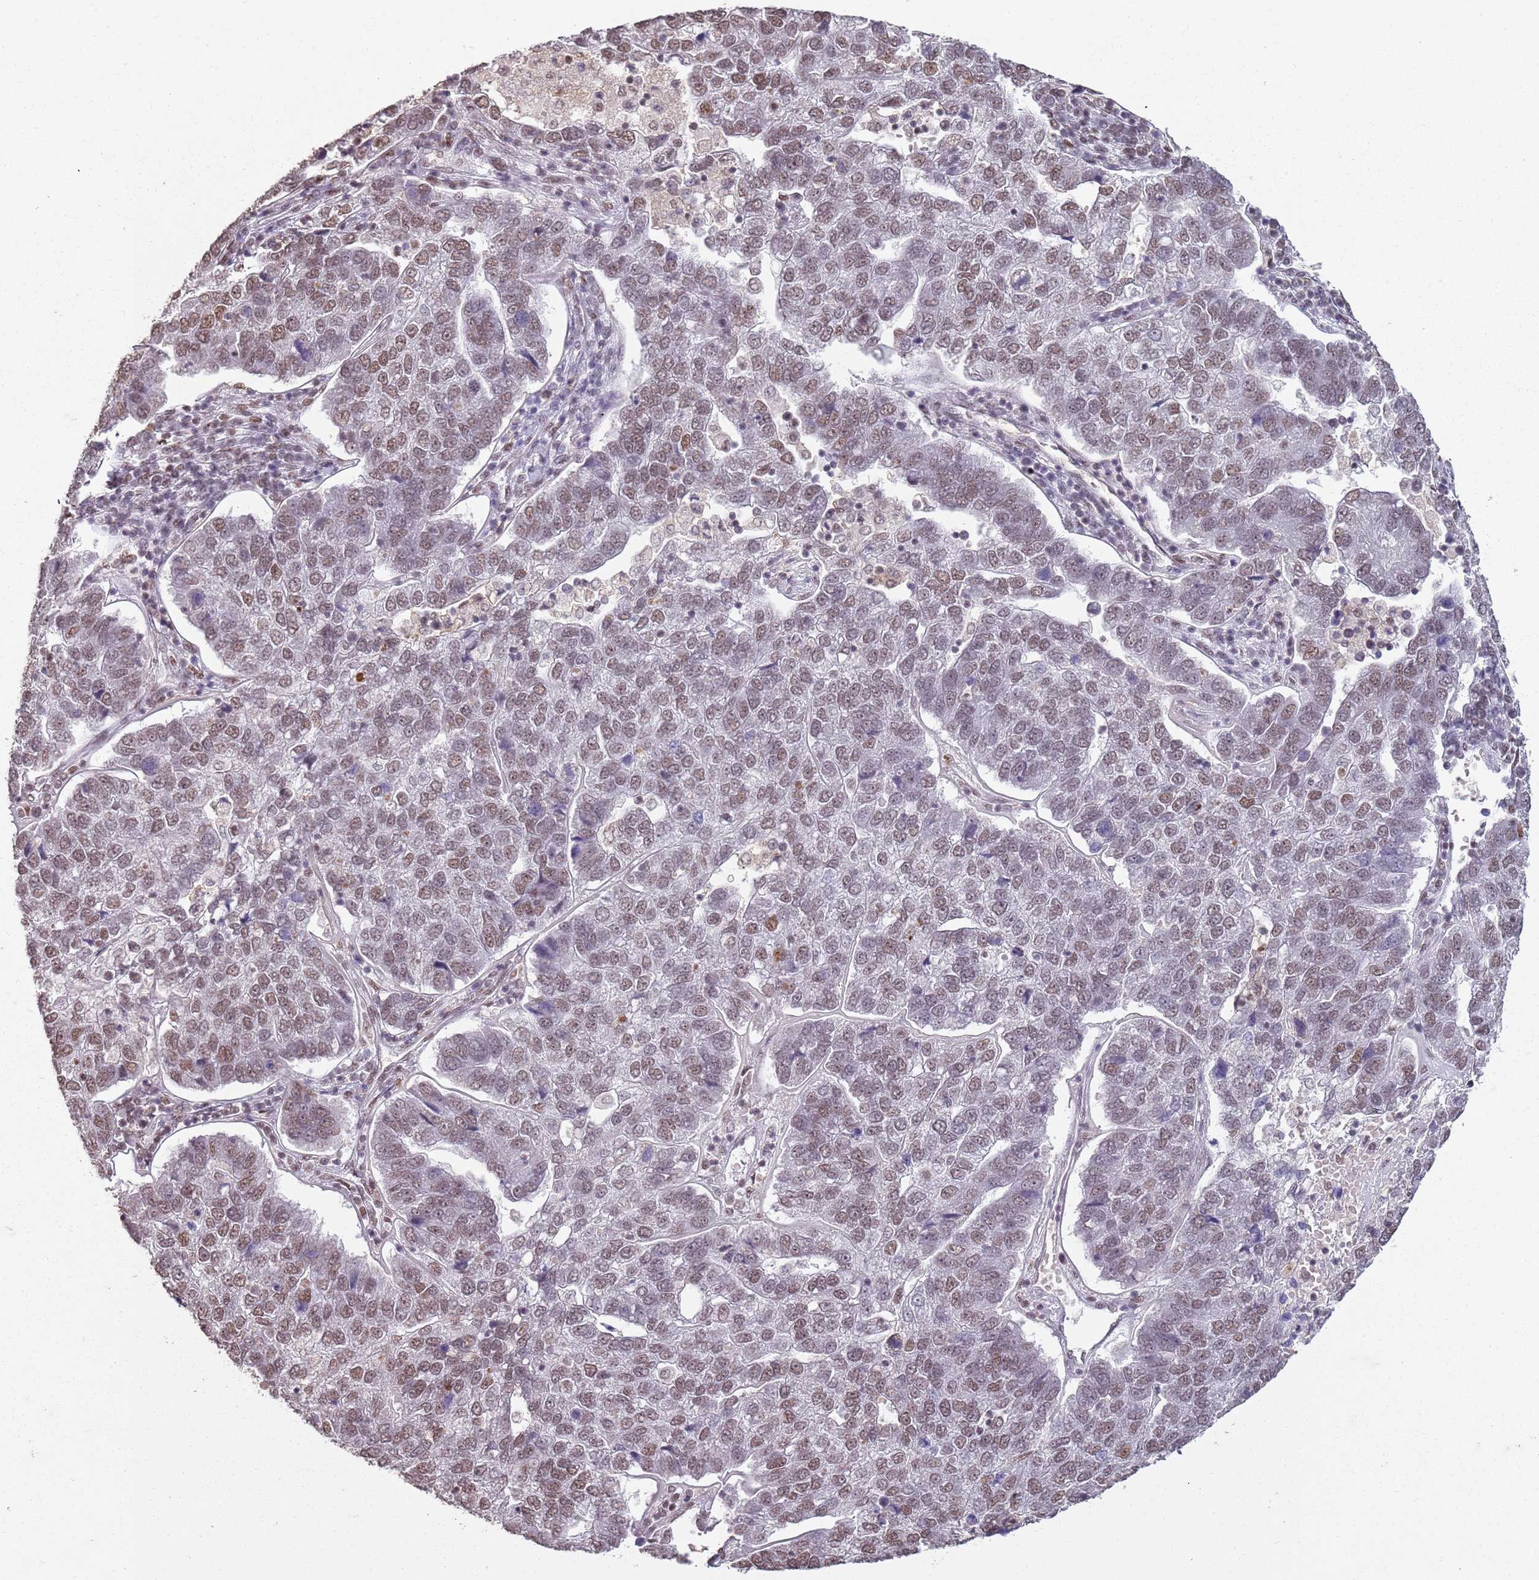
{"staining": {"intensity": "moderate", "quantity": ">75%", "location": "nuclear"}, "tissue": "pancreatic cancer", "cell_type": "Tumor cells", "image_type": "cancer", "snomed": [{"axis": "morphology", "description": "Adenocarcinoma, NOS"}, {"axis": "topography", "description": "Pancreas"}], "caption": "Immunohistochemical staining of human adenocarcinoma (pancreatic) displays medium levels of moderate nuclear protein expression in about >75% of tumor cells. The protein of interest is shown in brown color, while the nuclei are stained blue.", "gene": "ARL14EP", "patient": {"sex": "female", "age": 61}}